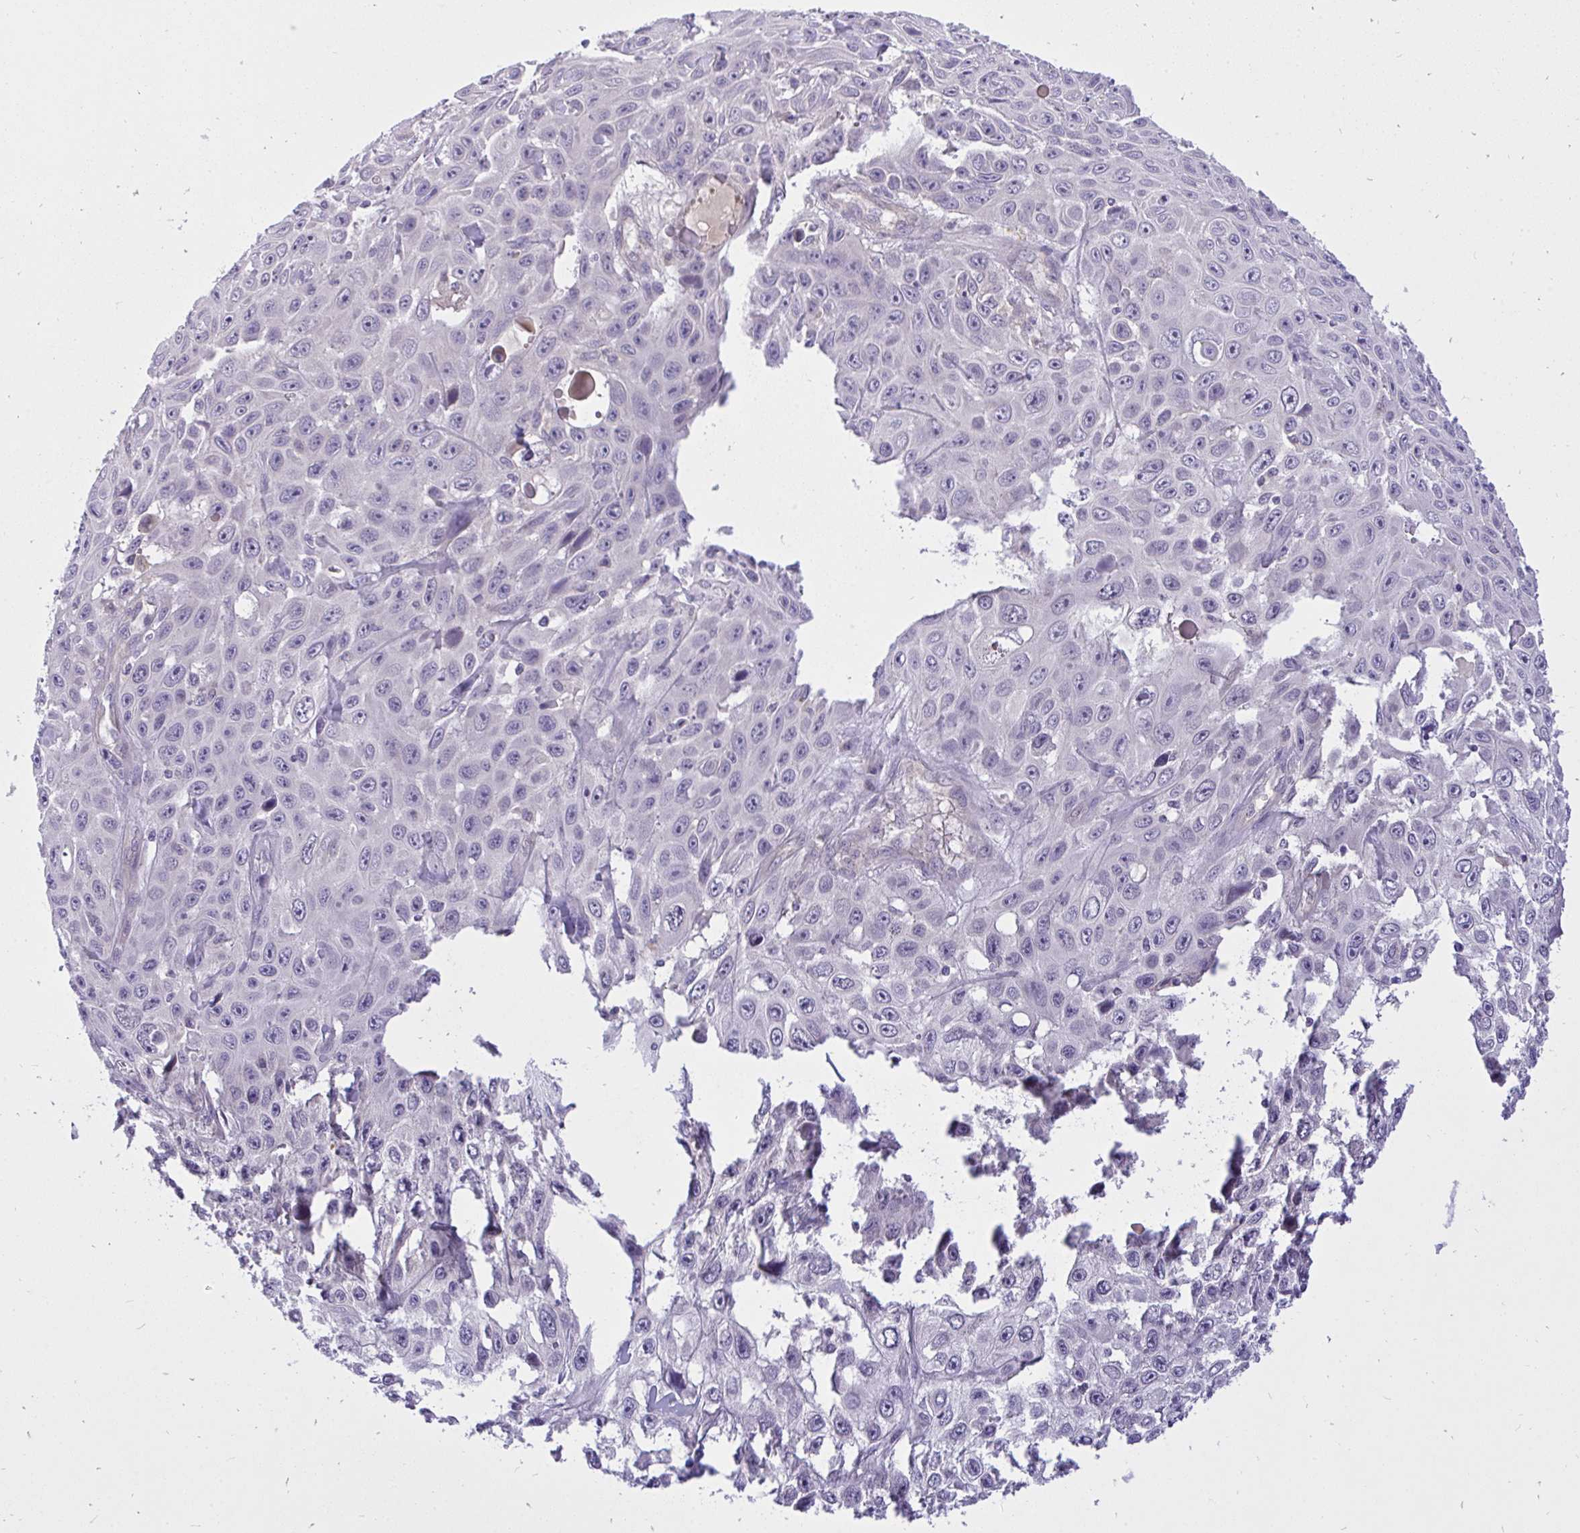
{"staining": {"intensity": "negative", "quantity": "none", "location": "none"}, "tissue": "skin cancer", "cell_type": "Tumor cells", "image_type": "cancer", "snomed": [{"axis": "morphology", "description": "Squamous cell carcinoma, NOS"}, {"axis": "topography", "description": "Skin"}], "caption": "The immunohistochemistry (IHC) micrograph has no significant positivity in tumor cells of skin cancer tissue.", "gene": "C19orf54", "patient": {"sex": "male", "age": 82}}